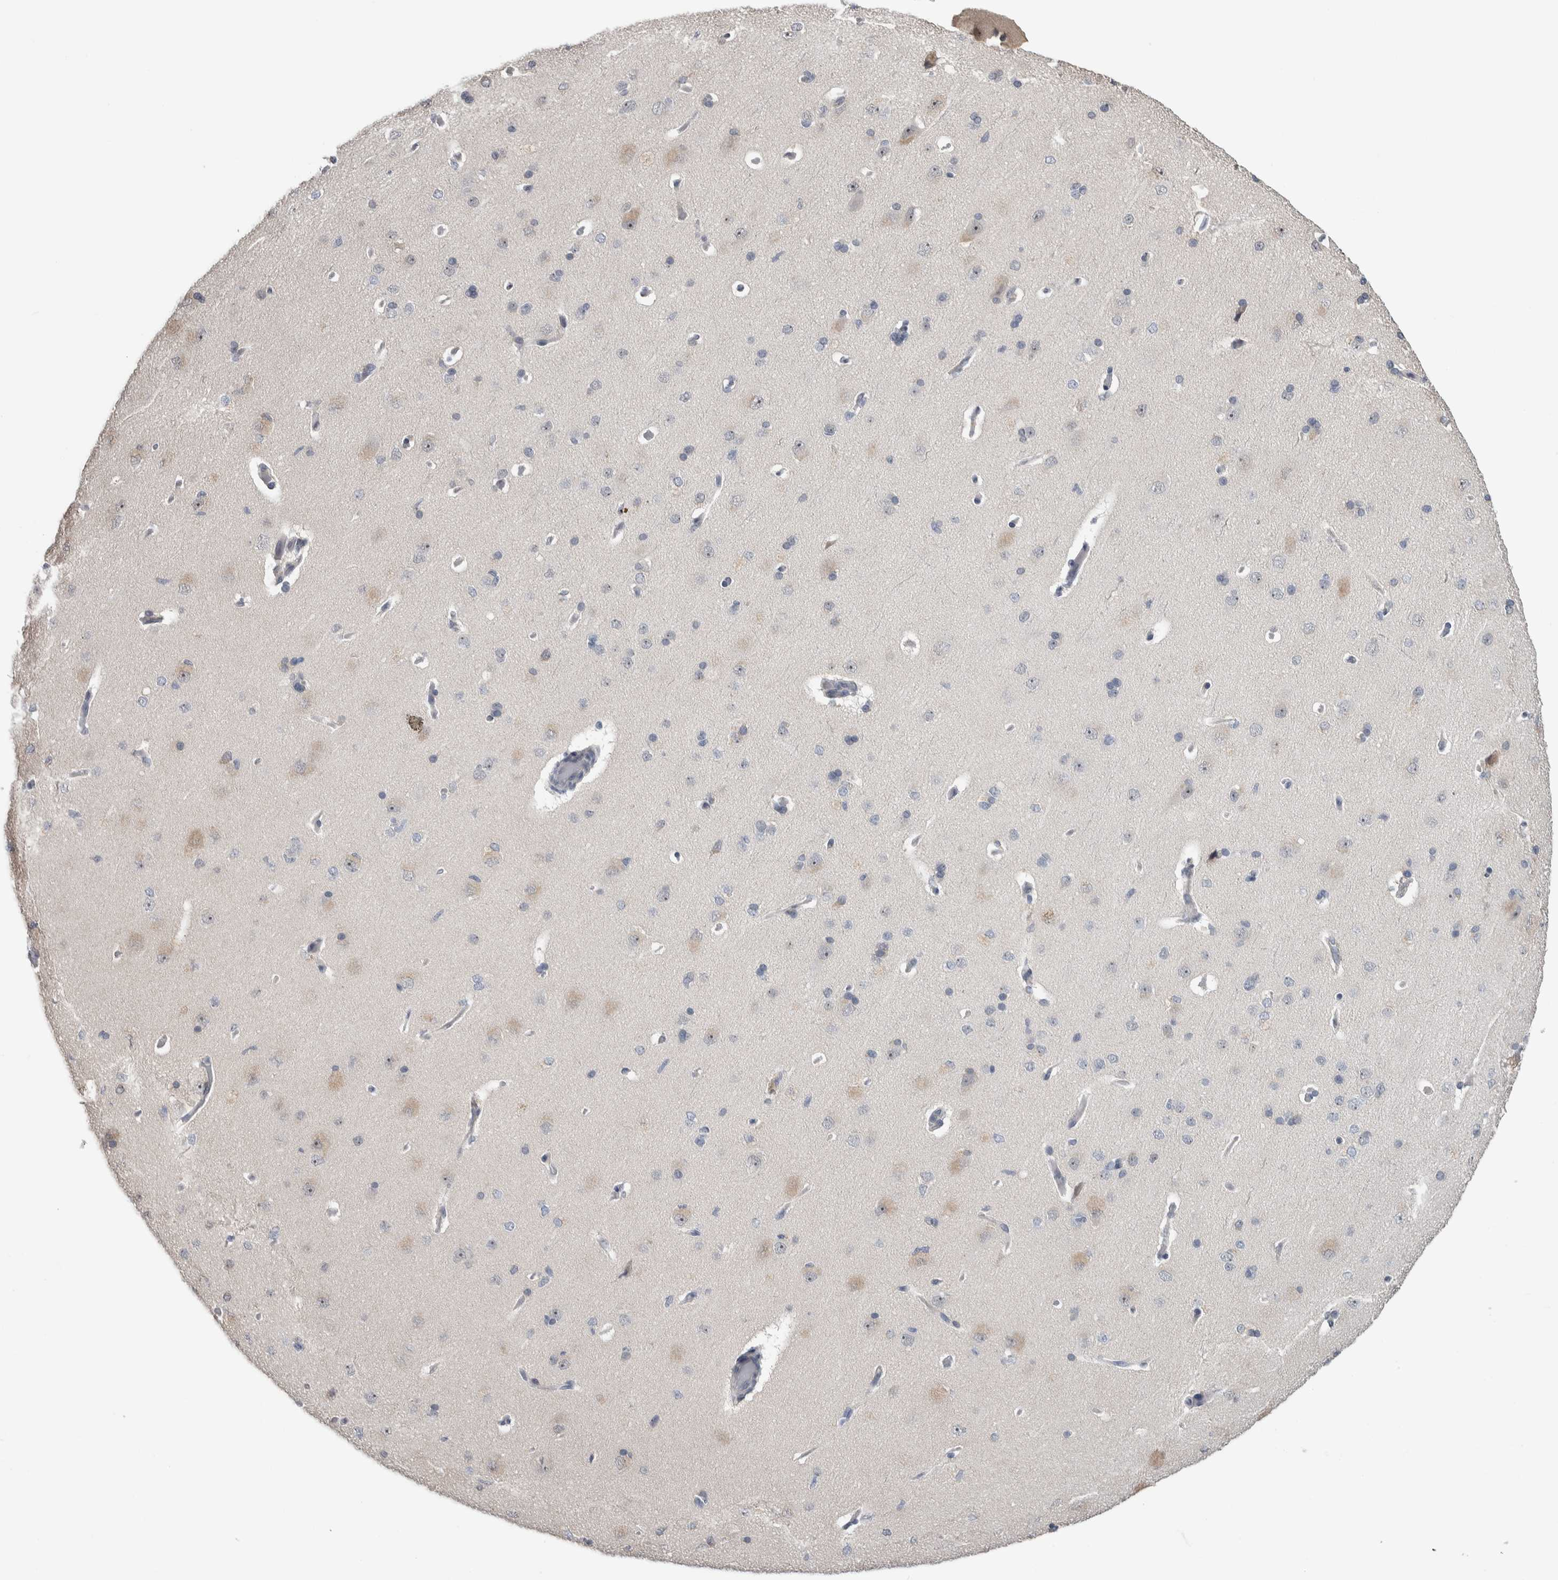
{"staining": {"intensity": "negative", "quantity": "none", "location": "none"}, "tissue": "cerebral cortex", "cell_type": "Endothelial cells", "image_type": "normal", "snomed": [{"axis": "morphology", "description": "Normal tissue, NOS"}, {"axis": "topography", "description": "Cerebral cortex"}], "caption": "This histopathology image is of normal cerebral cortex stained with immunohistochemistry to label a protein in brown with the nuclei are counter-stained blue. There is no expression in endothelial cells.", "gene": "TMEM102", "patient": {"sex": "male", "age": 62}}